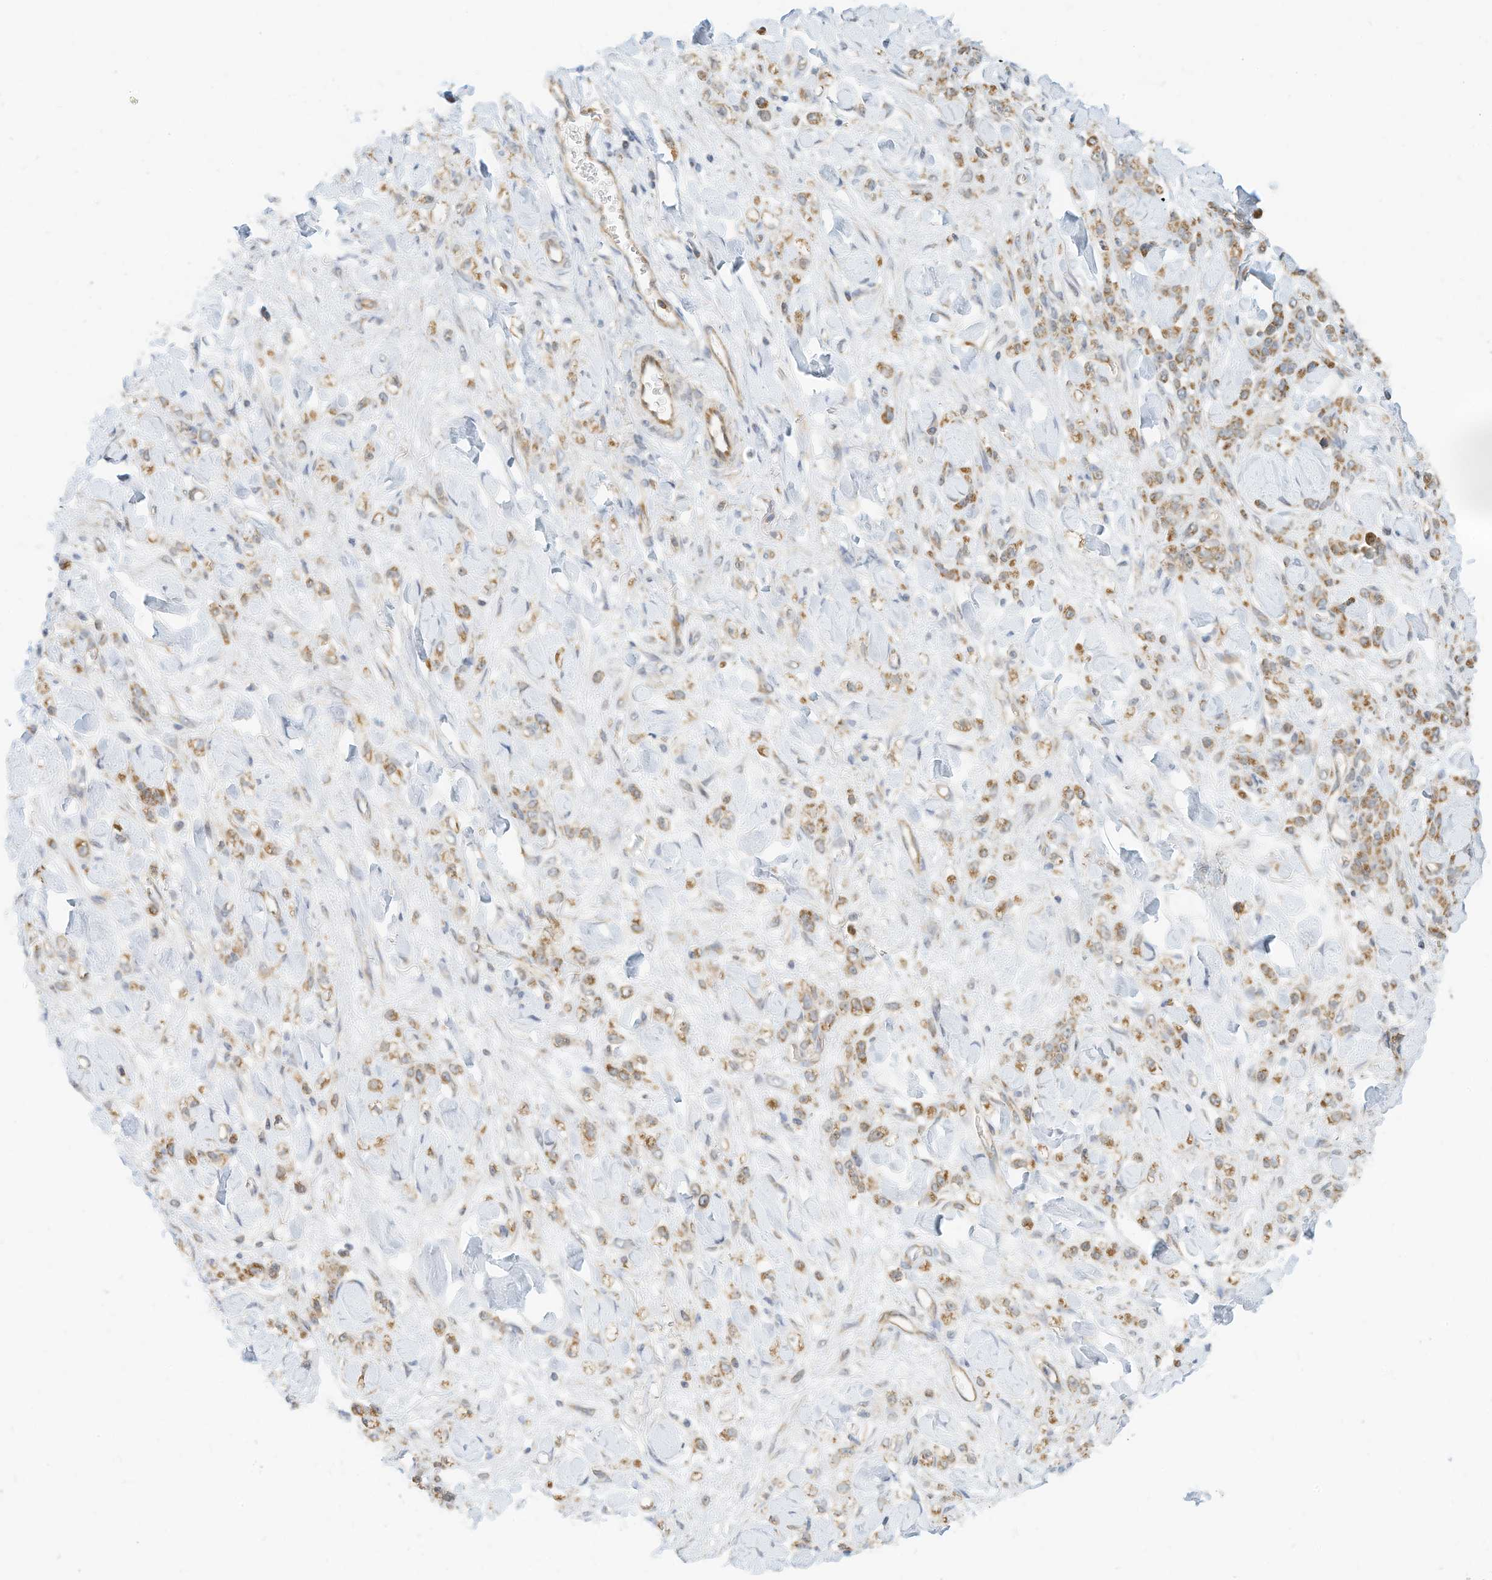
{"staining": {"intensity": "moderate", "quantity": ">75%", "location": "cytoplasmic/membranous"}, "tissue": "stomach cancer", "cell_type": "Tumor cells", "image_type": "cancer", "snomed": [{"axis": "morphology", "description": "Normal tissue, NOS"}, {"axis": "morphology", "description": "Adenocarcinoma, NOS"}, {"axis": "topography", "description": "Stomach"}], "caption": "Immunohistochemical staining of human adenocarcinoma (stomach) reveals moderate cytoplasmic/membranous protein positivity in approximately >75% of tumor cells.", "gene": "METTL6", "patient": {"sex": "male", "age": 82}}